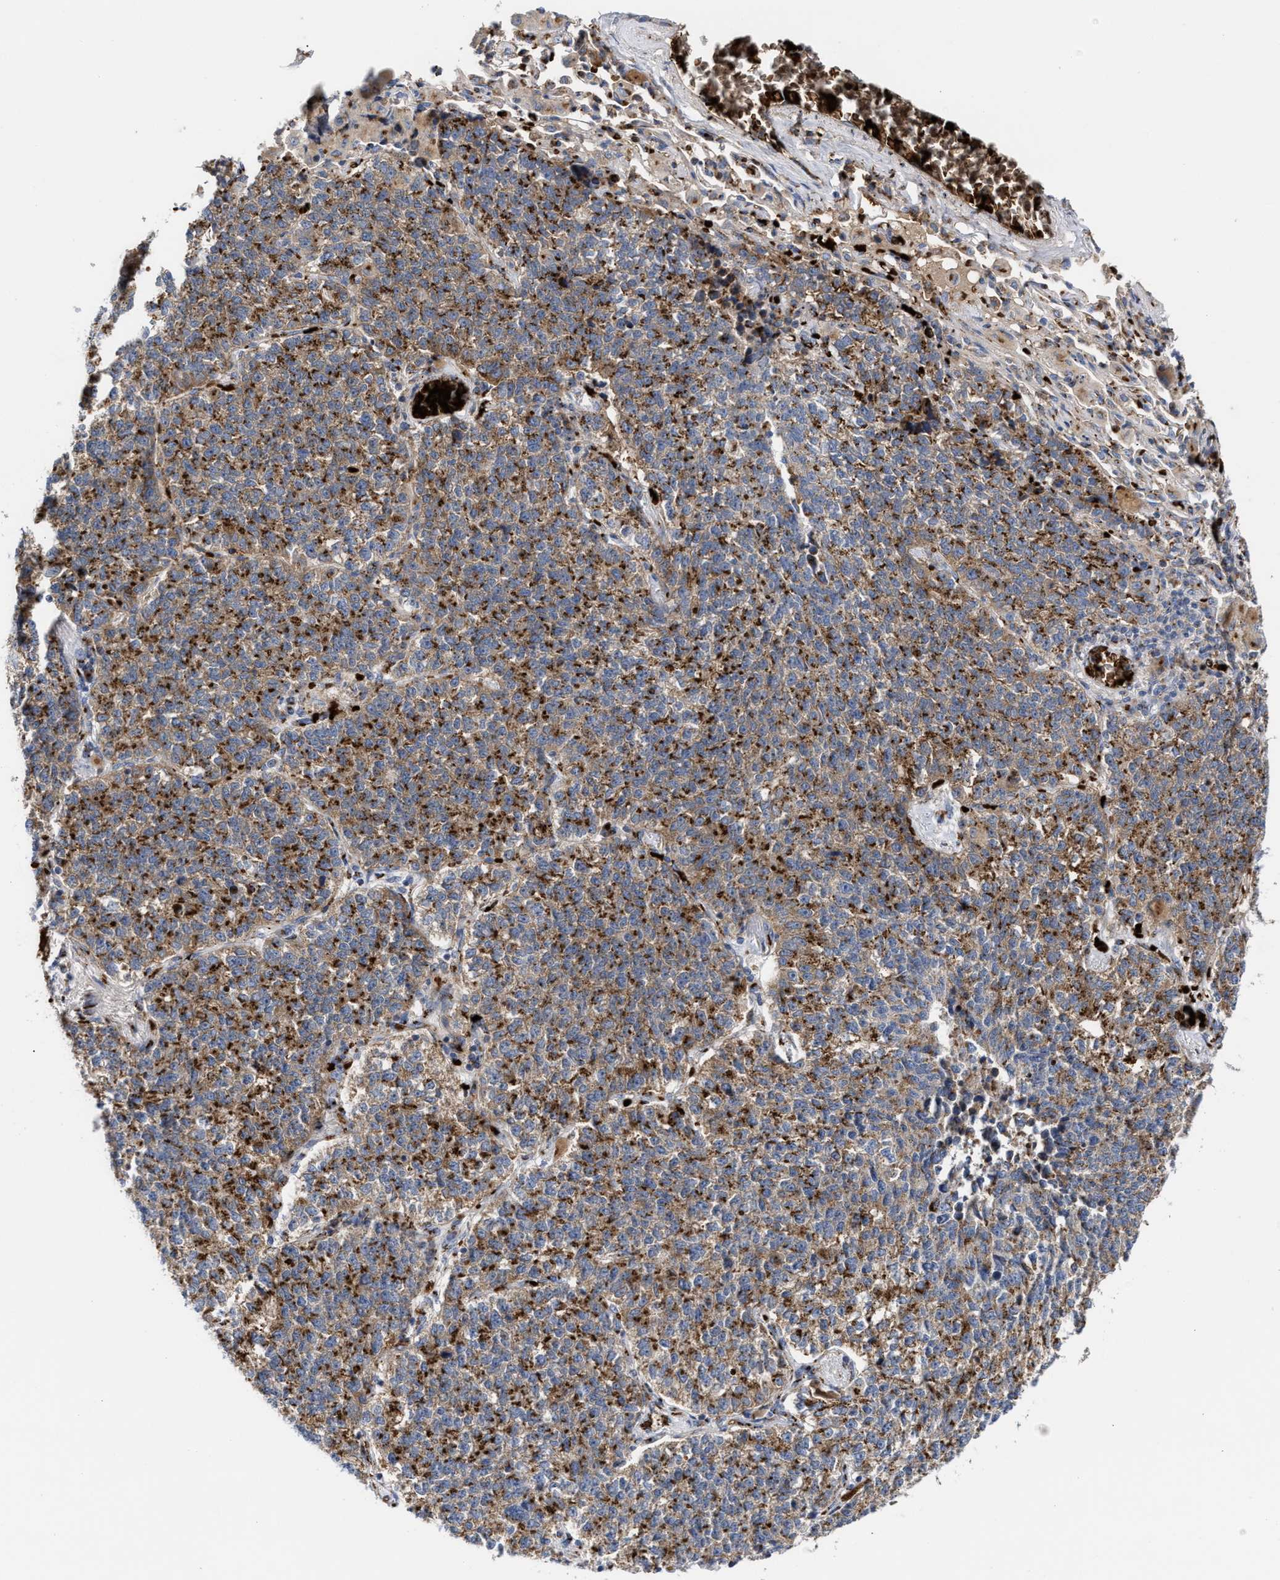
{"staining": {"intensity": "strong", "quantity": ">75%", "location": "cytoplasmic/membranous"}, "tissue": "lung cancer", "cell_type": "Tumor cells", "image_type": "cancer", "snomed": [{"axis": "morphology", "description": "Adenocarcinoma, NOS"}, {"axis": "topography", "description": "Lung"}], "caption": "Protein staining of lung adenocarcinoma tissue demonstrates strong cytoplasmic/membranous expression in approximately >75% of tumor cells.", "gene": "CCL2", "patient": {"sex": "male", "age": 49}}